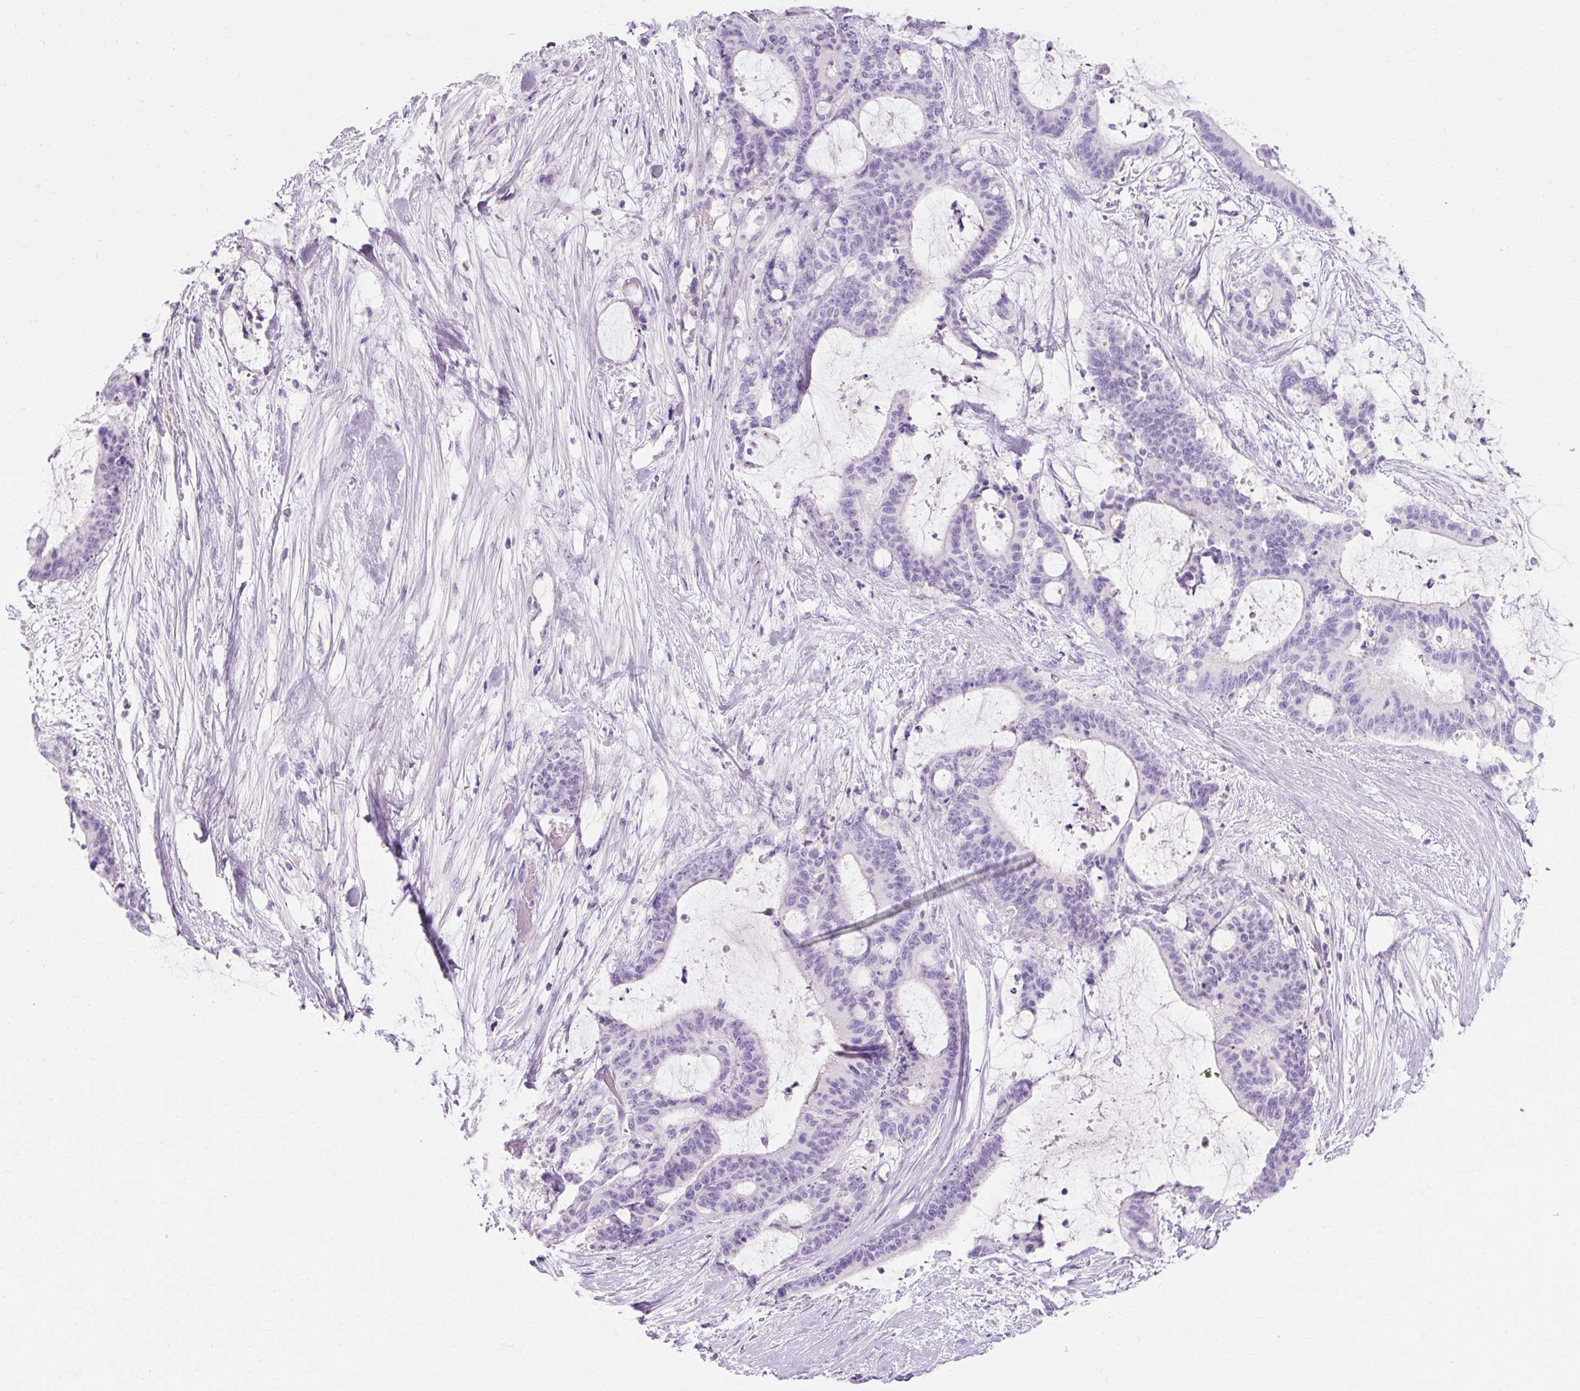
{"staining": {"intensity": "negative", "quantity": "none", "location": "none"}, "tissue": "liver cancer", "cell_type": "Tumor cells", "image_type": "cancer", "snomed": [{"axis": "morphology", "description": "Normal tissue, NOS"}, {"axis": "morphology", "description": "Cholangiocarcinoma"}, {"axis": "topography", "description": "Liver"}, {"axis": "topography", "description": "Peripheral nerve tissue"}], "caption": "An IHC photomicrograph of liver cholangiocarcinoma is shown. There is no staining in tumor cells of liver cholangiocarcinoma. (Brightfield microscopy of DAB (3,3'-diaminobenzidine) immunohistochemistry (IHC) at high magnification).", "gene": "TMEM213", "patient": {"sex": "female", "age": 73}}